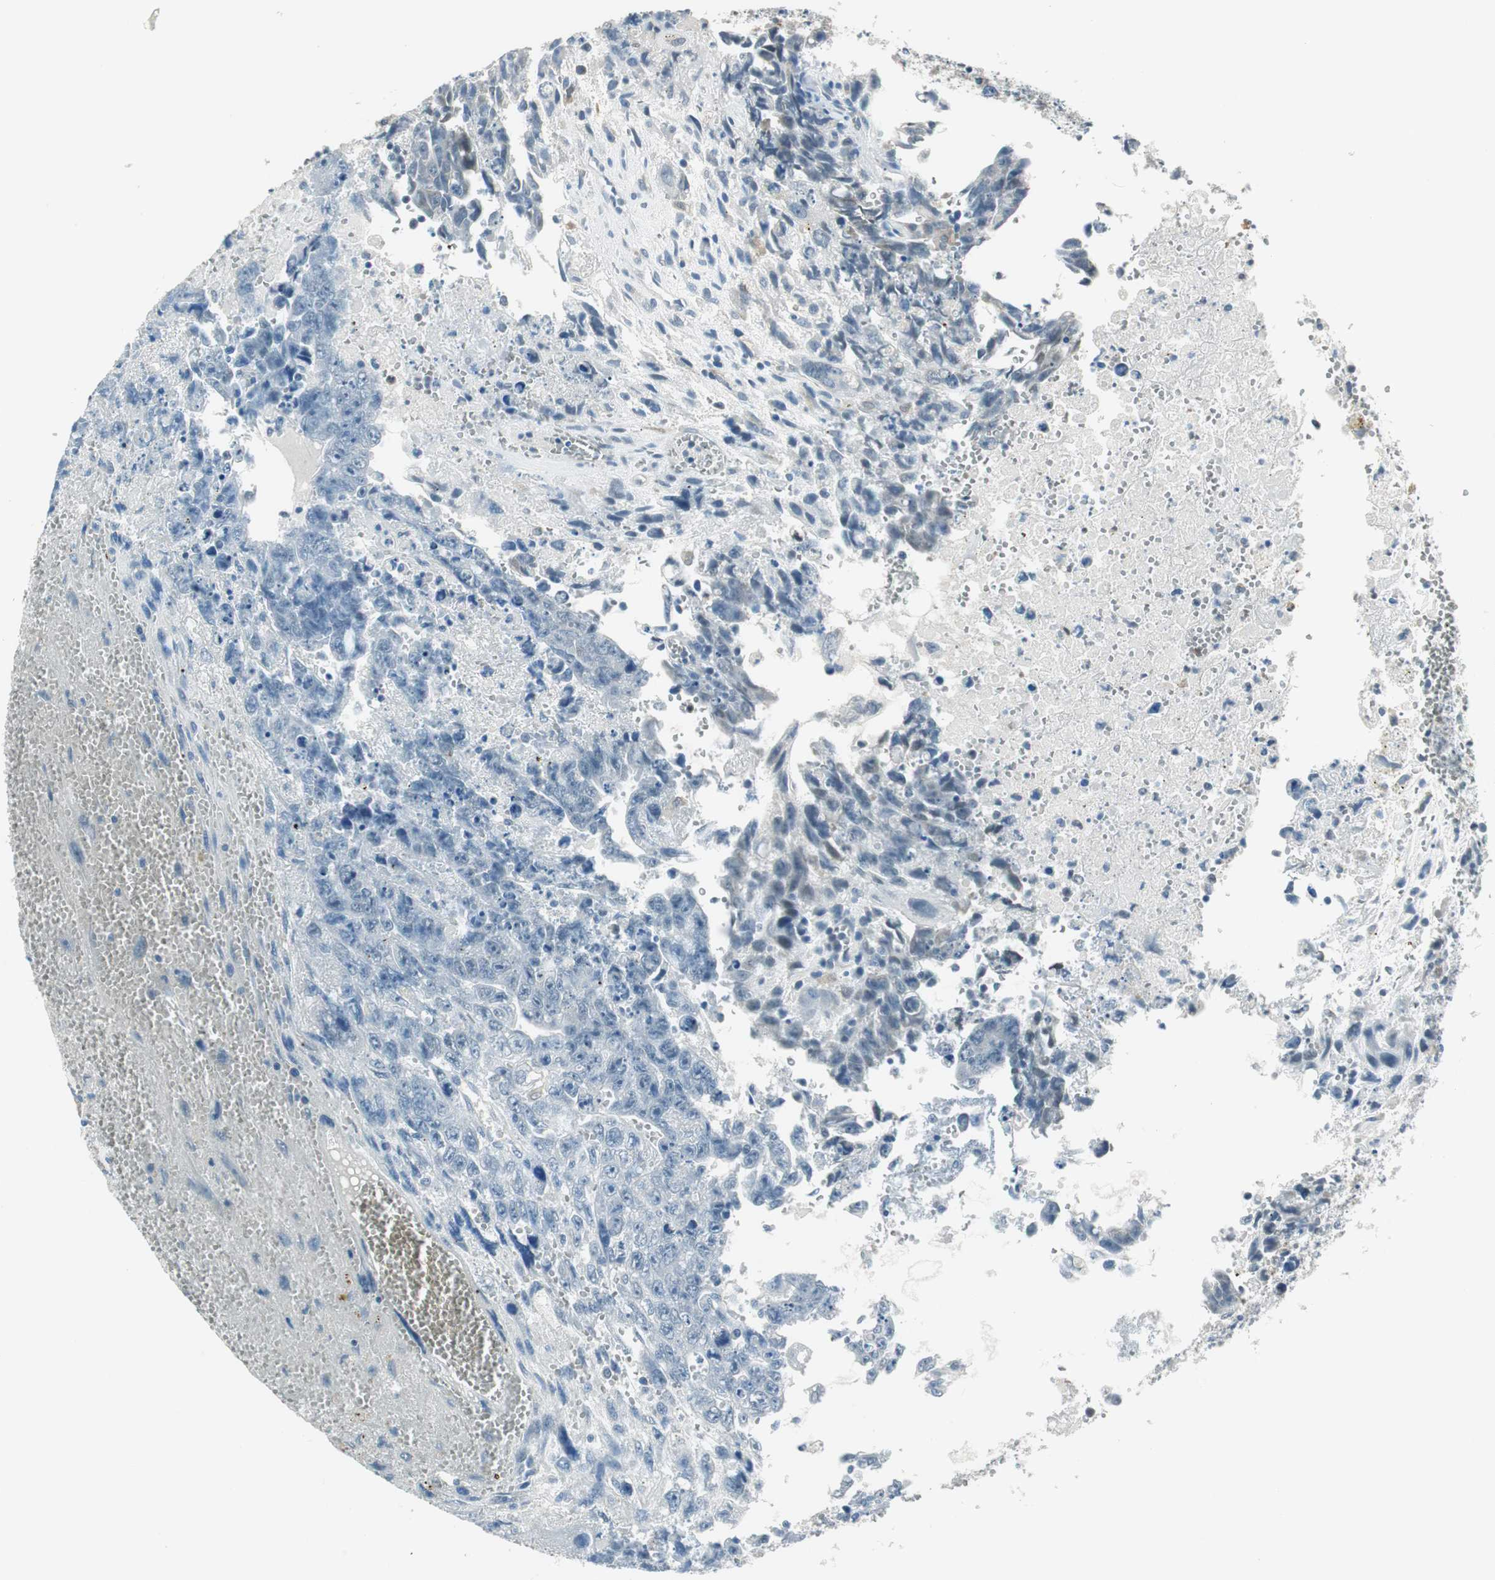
{"staining": {"intensity": "negative", "quantity": "none", "location": "none"}, "tissue": "testis cancer", "cell_type": "Tumor cells", "image_type": "cancer", "snomed": [{"axis": "morphology", "description": "Carcinoma, Embryonal, NOS"}, {"axis": "topography", "description": "Testis"}], "caption": "This is an IHC micrograph of testis embryonal carcinoma. There is no expression in tumor cells.", "gene": "ME1", "patient": {"sex": "male", "age": 28}}